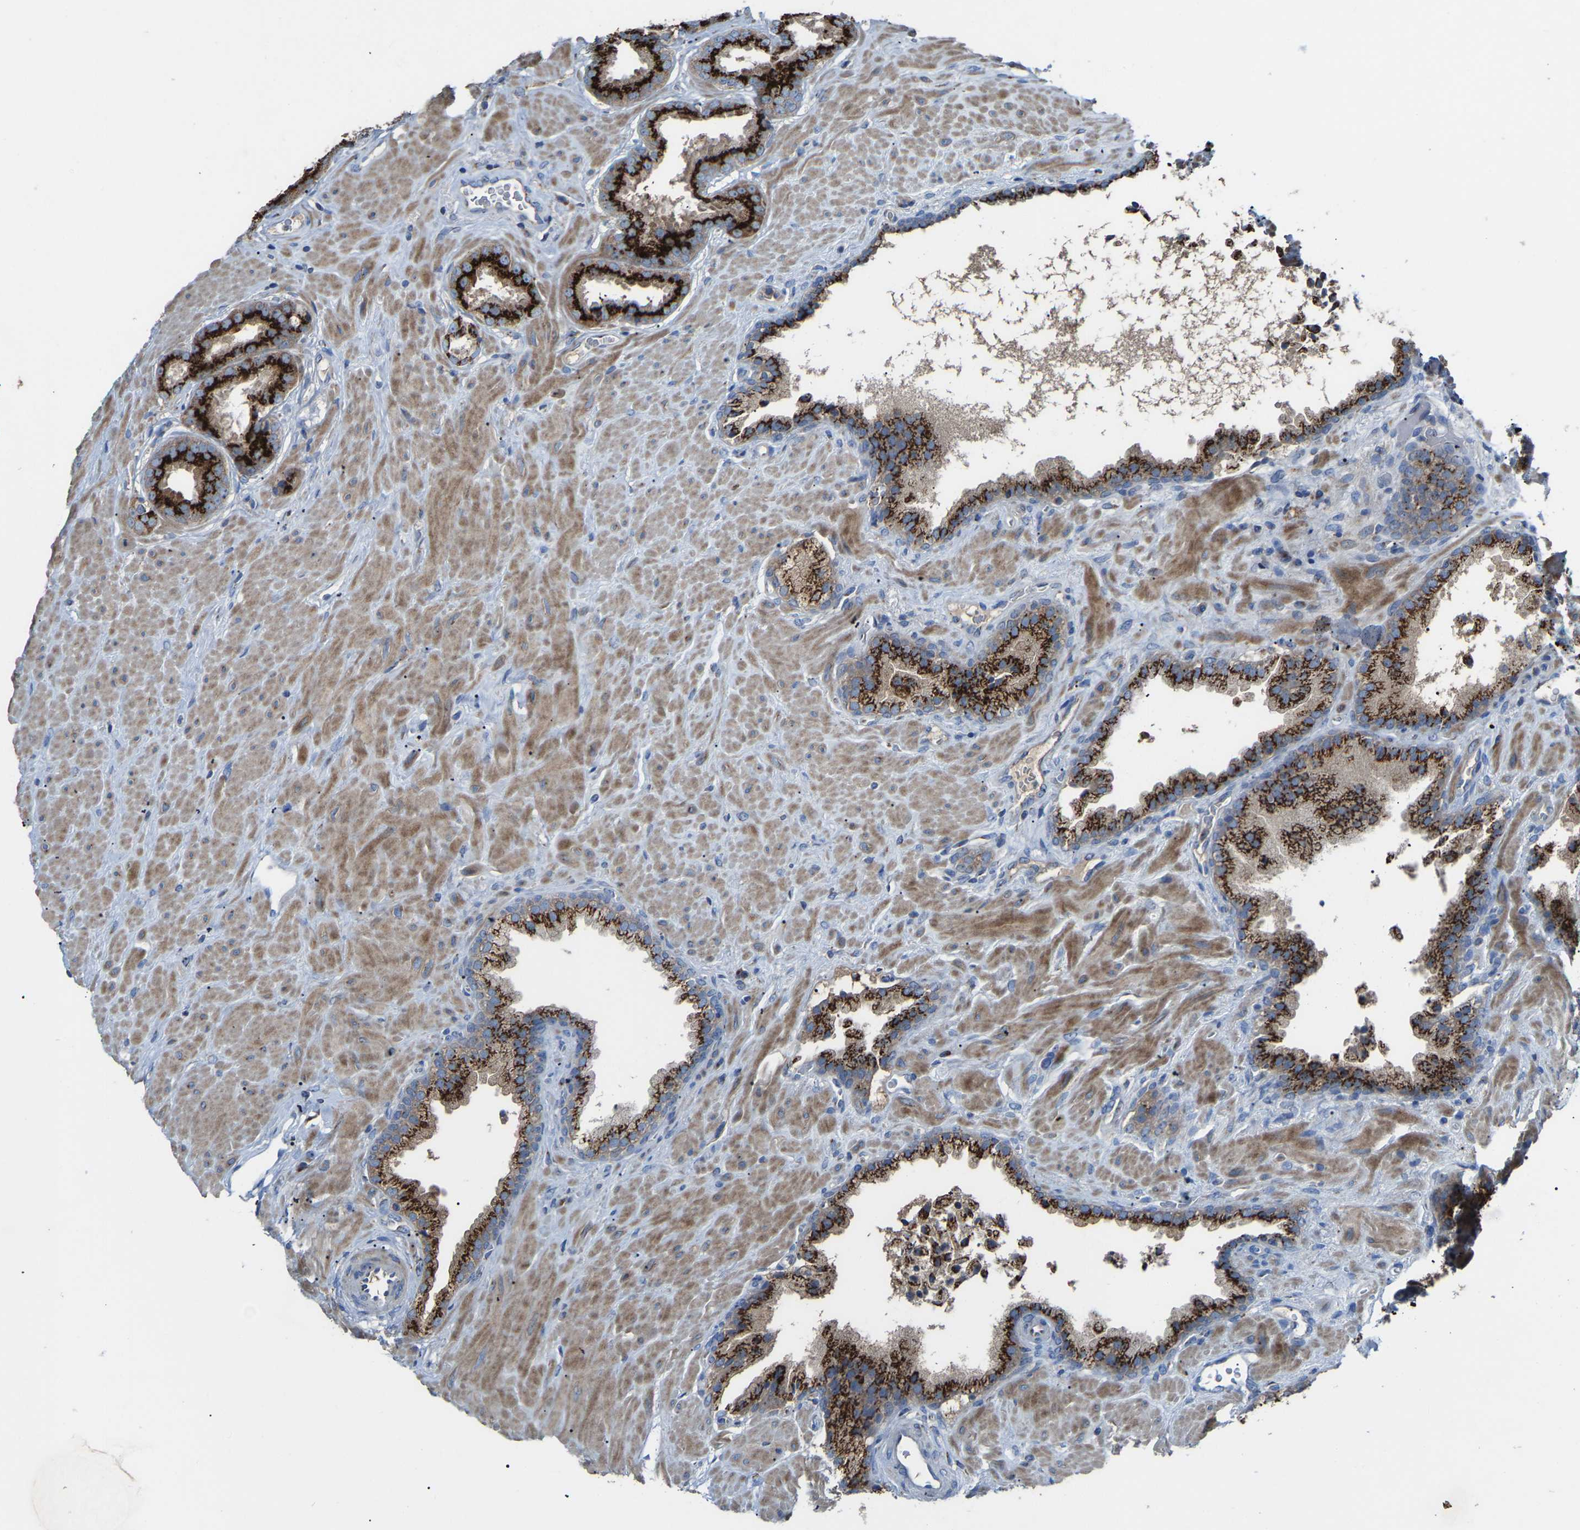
{"staining": {"intensity": "strong", "quantity": ">75%", "location": "cytoplasmic/membranous"}, "tissue": "prostate cancer", "cell_type": "Tumor cells", "image_type": "cancer", "snomed": [{"axis": "morphology", "description": "Adenocarcinoma, Low grade"}, {"axis": "topography", "description": "Prostate"}], "caption": "Brown immunohistochemical staining in human prostate cancer displays strong cytoplasmic/membranous expression in about >75% of tumor cells.", "gene": "CANT1", "patient": {"sex": "male", "age": 71}}